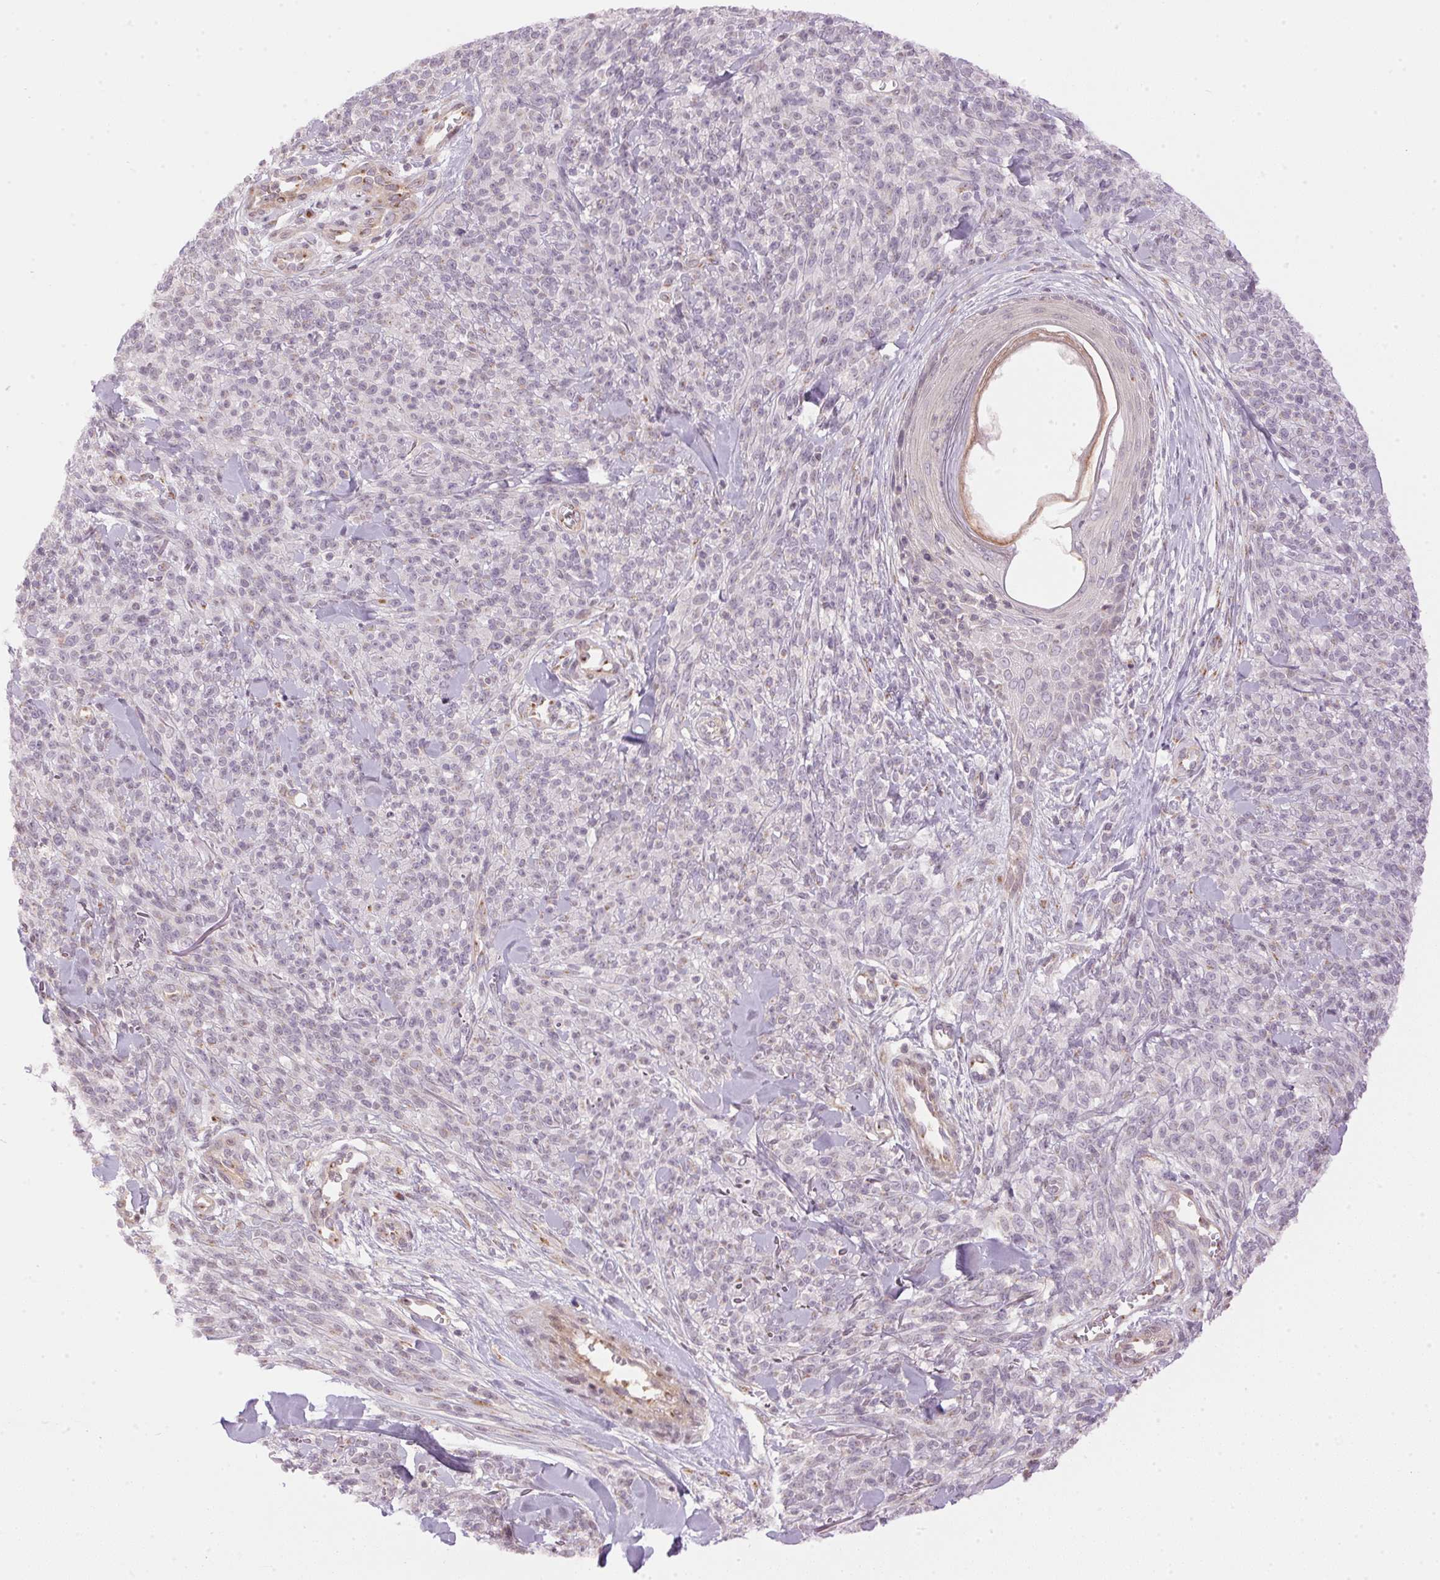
{"staining": {"intensity": "negative", "quantity": "none", "location": "none"}, "tissue": "melanoma", "cell_type": "Tumor cells", "image_type": "cancer", "snomed": [{"axis": "morphology", "description": "Malignant melanoma, NOS"}, {"axis": "topography", "description": "Skin"}, {"axis": "topography", "description": "Skin of trunk"}], "caption": "Protein analysis of malignant melanoma reveals no significant staining in tumor cells.", "gene": "GOLPH3", "patient": {"sex": "male", "age": 74}}